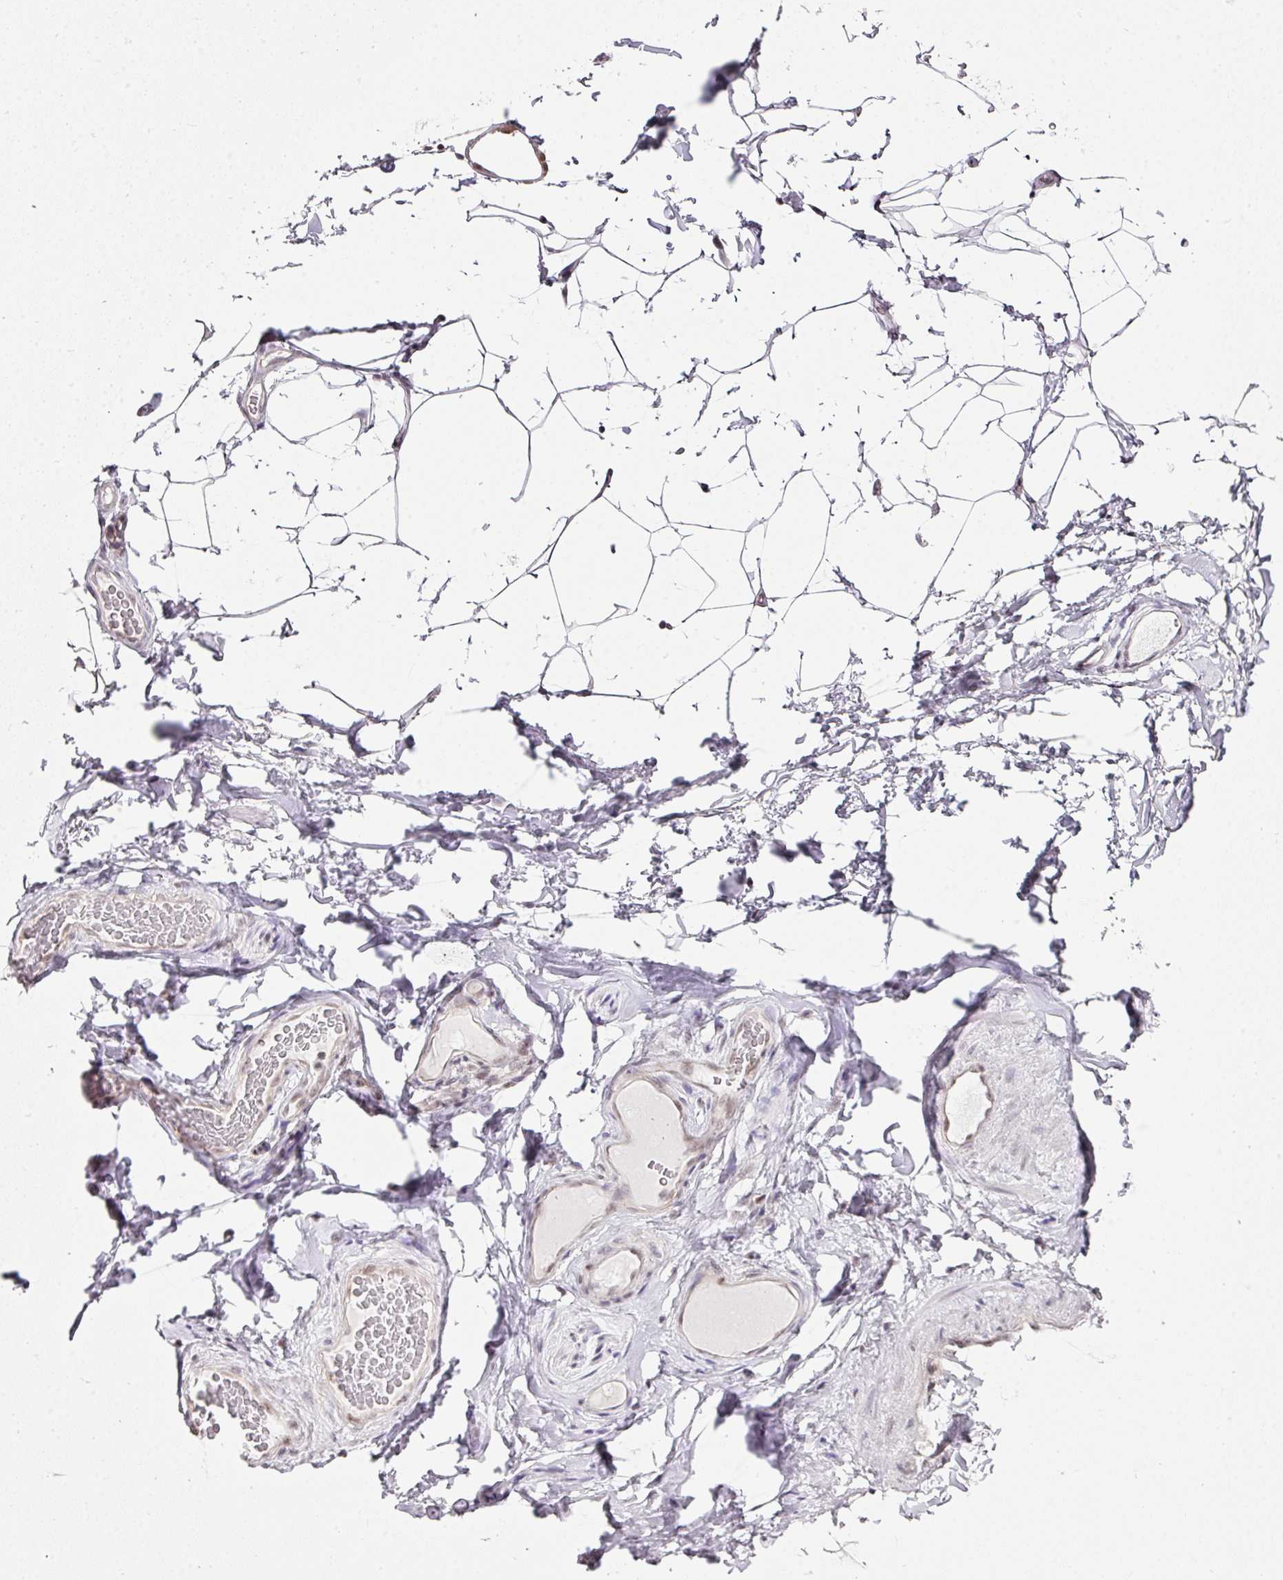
{"staining": {"intensity": "negative", "quantity": "none", "location": "none"}, "tissue": "adipose tissue", "cell_type": "Adipocytes", "image_type": "normal", "snomed": [{"axis": "morphology", "description": "Normal tissue, NOS"}, {"axis": "topography", "description": "Vascular tissue"}, {"axis": "topography", "description": "Peripheral nerve tissue"}], "caption": "Photomicrograph shows no significant protein staining in adipocytes of unremarkable adipose tissue. Nuclei are stained in blue.", "gene": "FAM32A", "patient": {"sex": "male", "age": 41}}